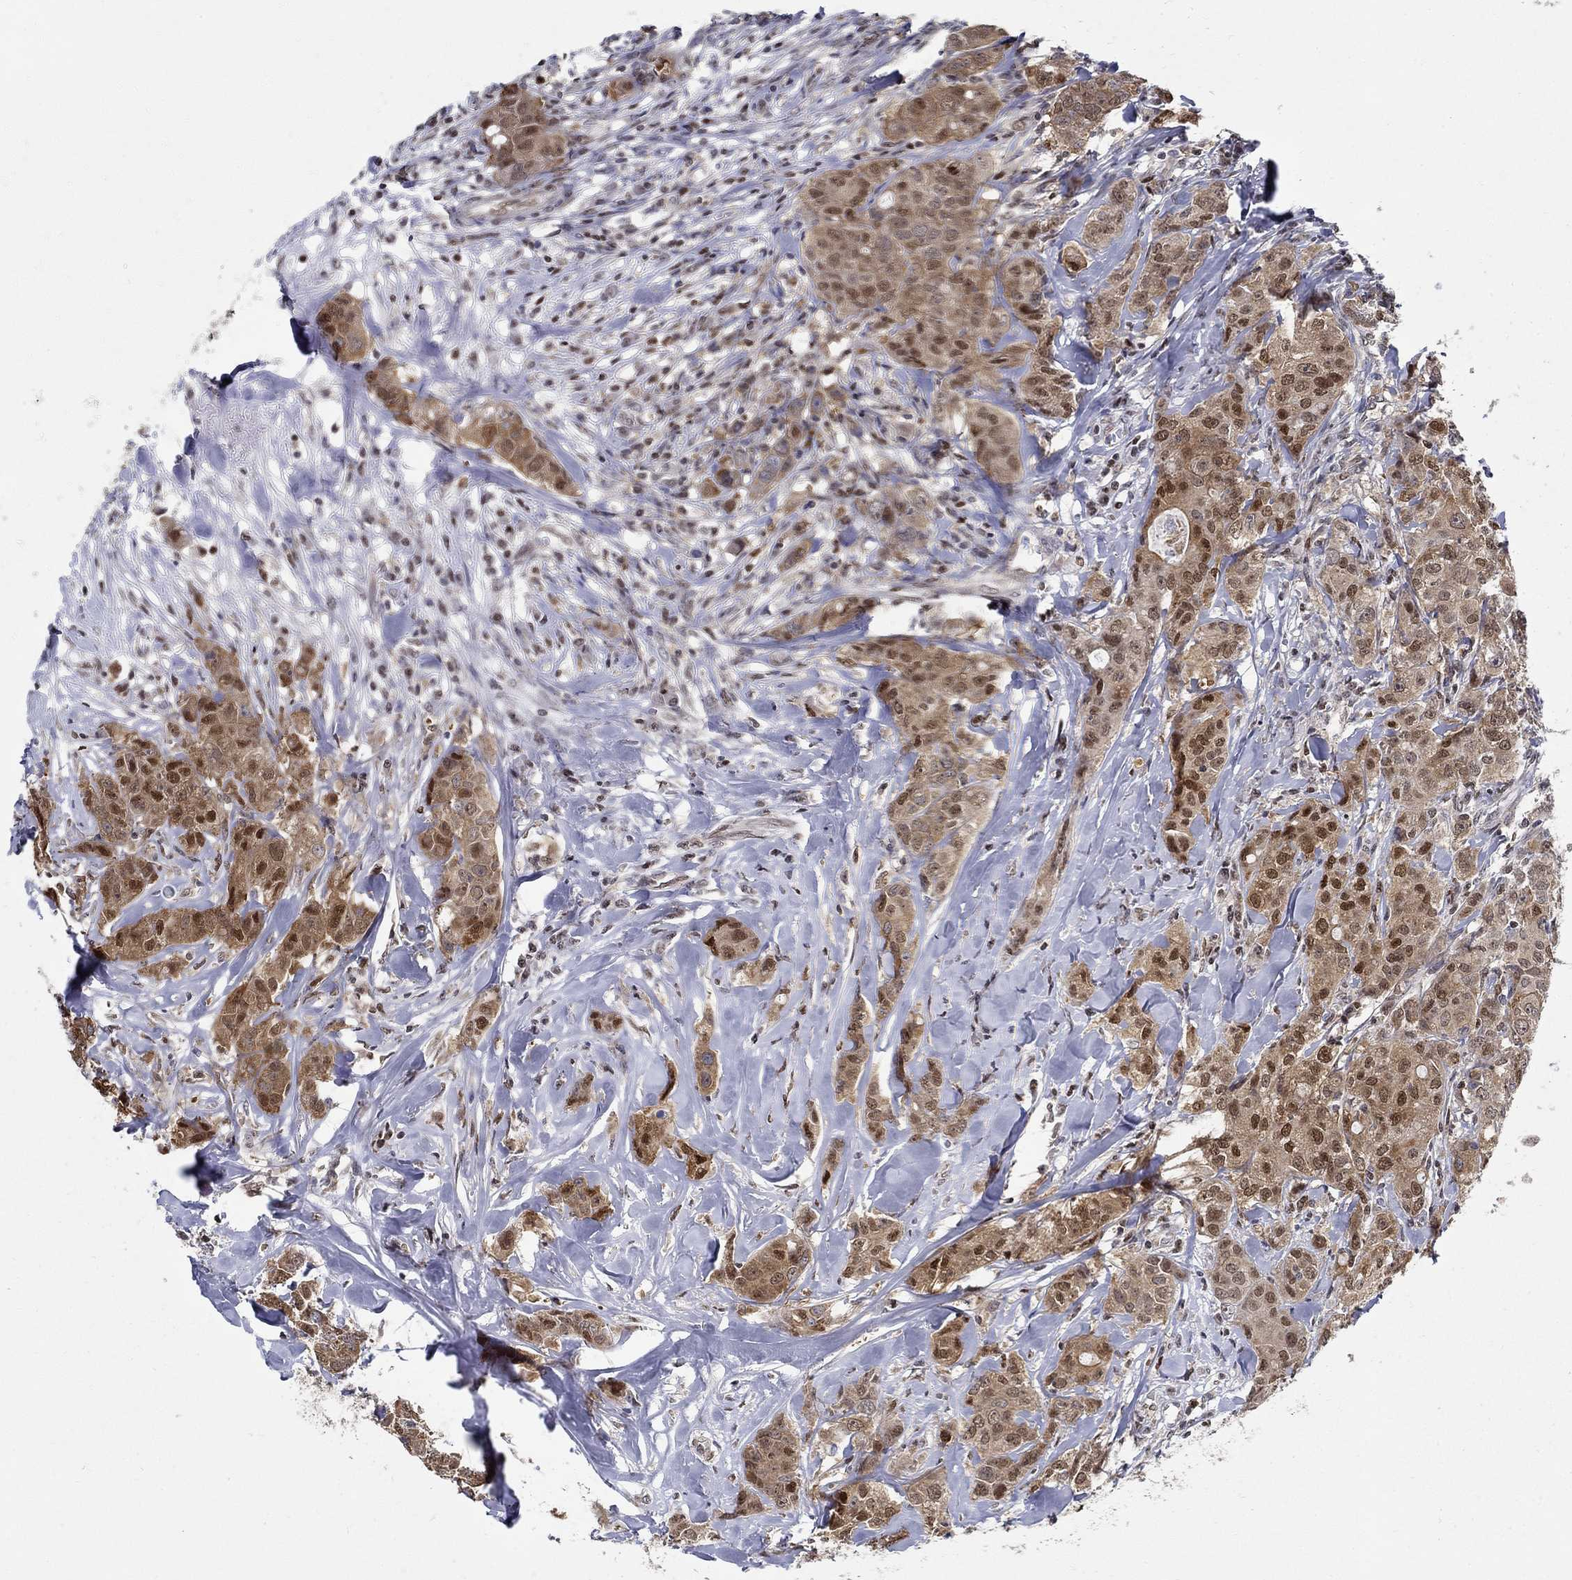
{"staining": {"intensity": "strong", "quantity": "<25%", "location": "nuclear"}, "tissue": "breast cancer", "cell_type": "Tumor cells", "image_type": "cancer", "snomed": [{"axis": "morphology", "description": "Duct carcinoma"}, {"axis": "topography", "description": "Breast"}], "caption": "IHC image of neoplastic tissue: human breast cancer stained using IHC displays medium levels of strong protein expression localized specifically in the nuclear of tumor cells, appearing as a nuclear brown color.", "gene": "ZNF594", "patient": {"sex": "female", "age": 43}}